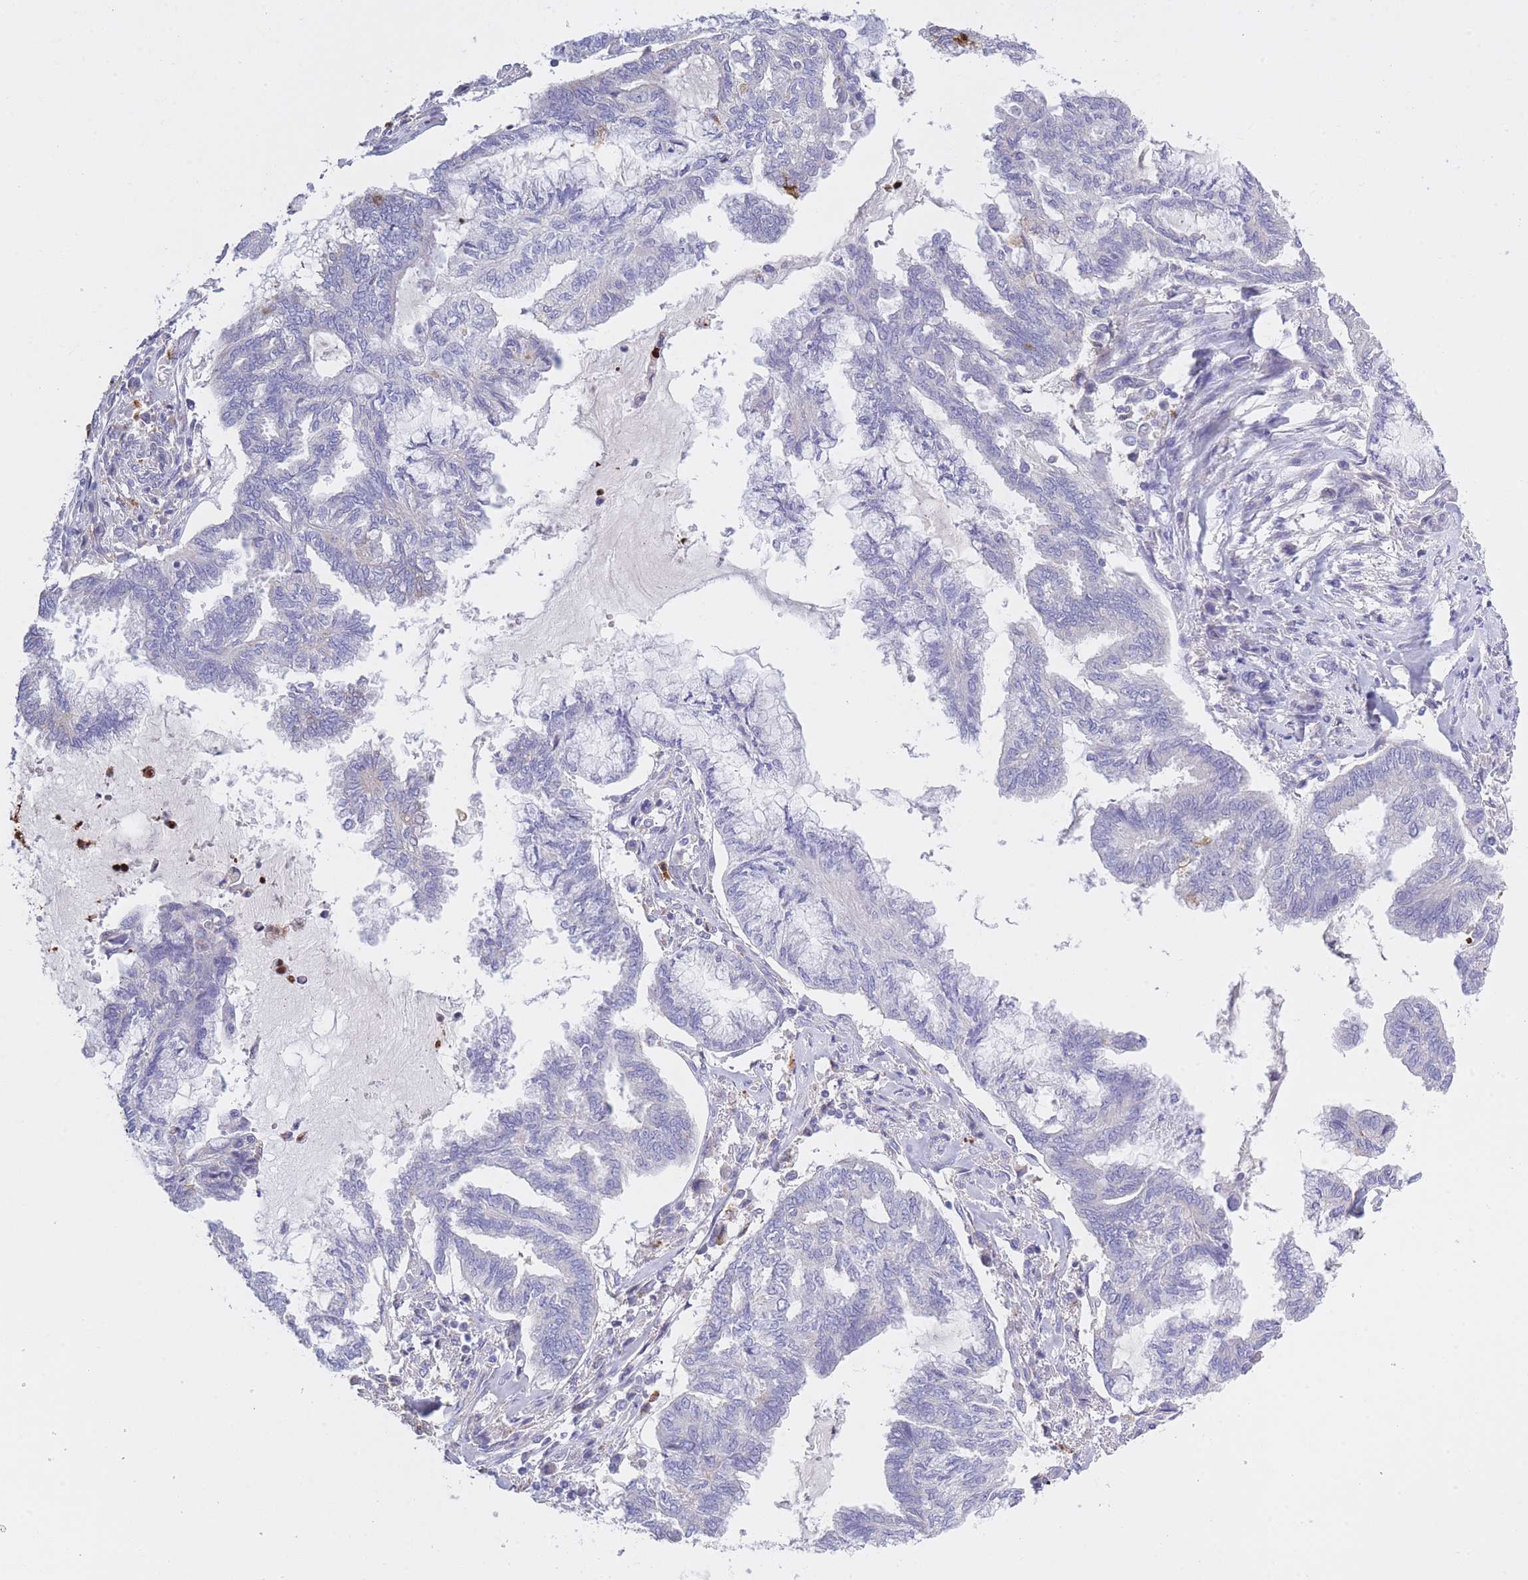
{"staining": {"intensity": "strong", "quantity": "<25%", "location": "cytoplasmic/membranous"}, "tissue": "endometrial cancer", "cell_type": "Tumor cells", "image_type": "cancer", "snomed": [{"axis": "morphology", "description": "Adenocarcinoma, NOS"}, {"axis": "topography", "description": "Endometrium"}], "caption": "Tumor cells reveal strong cytoplasmic/membranous positivity in about <25% of cells in adenocarcinoma (endometrial). (brown staining indicates protein expression, while blue staining denotes nuclei).", "gene": "CENPM", "patient": {"sex": "female", "age": 86}}